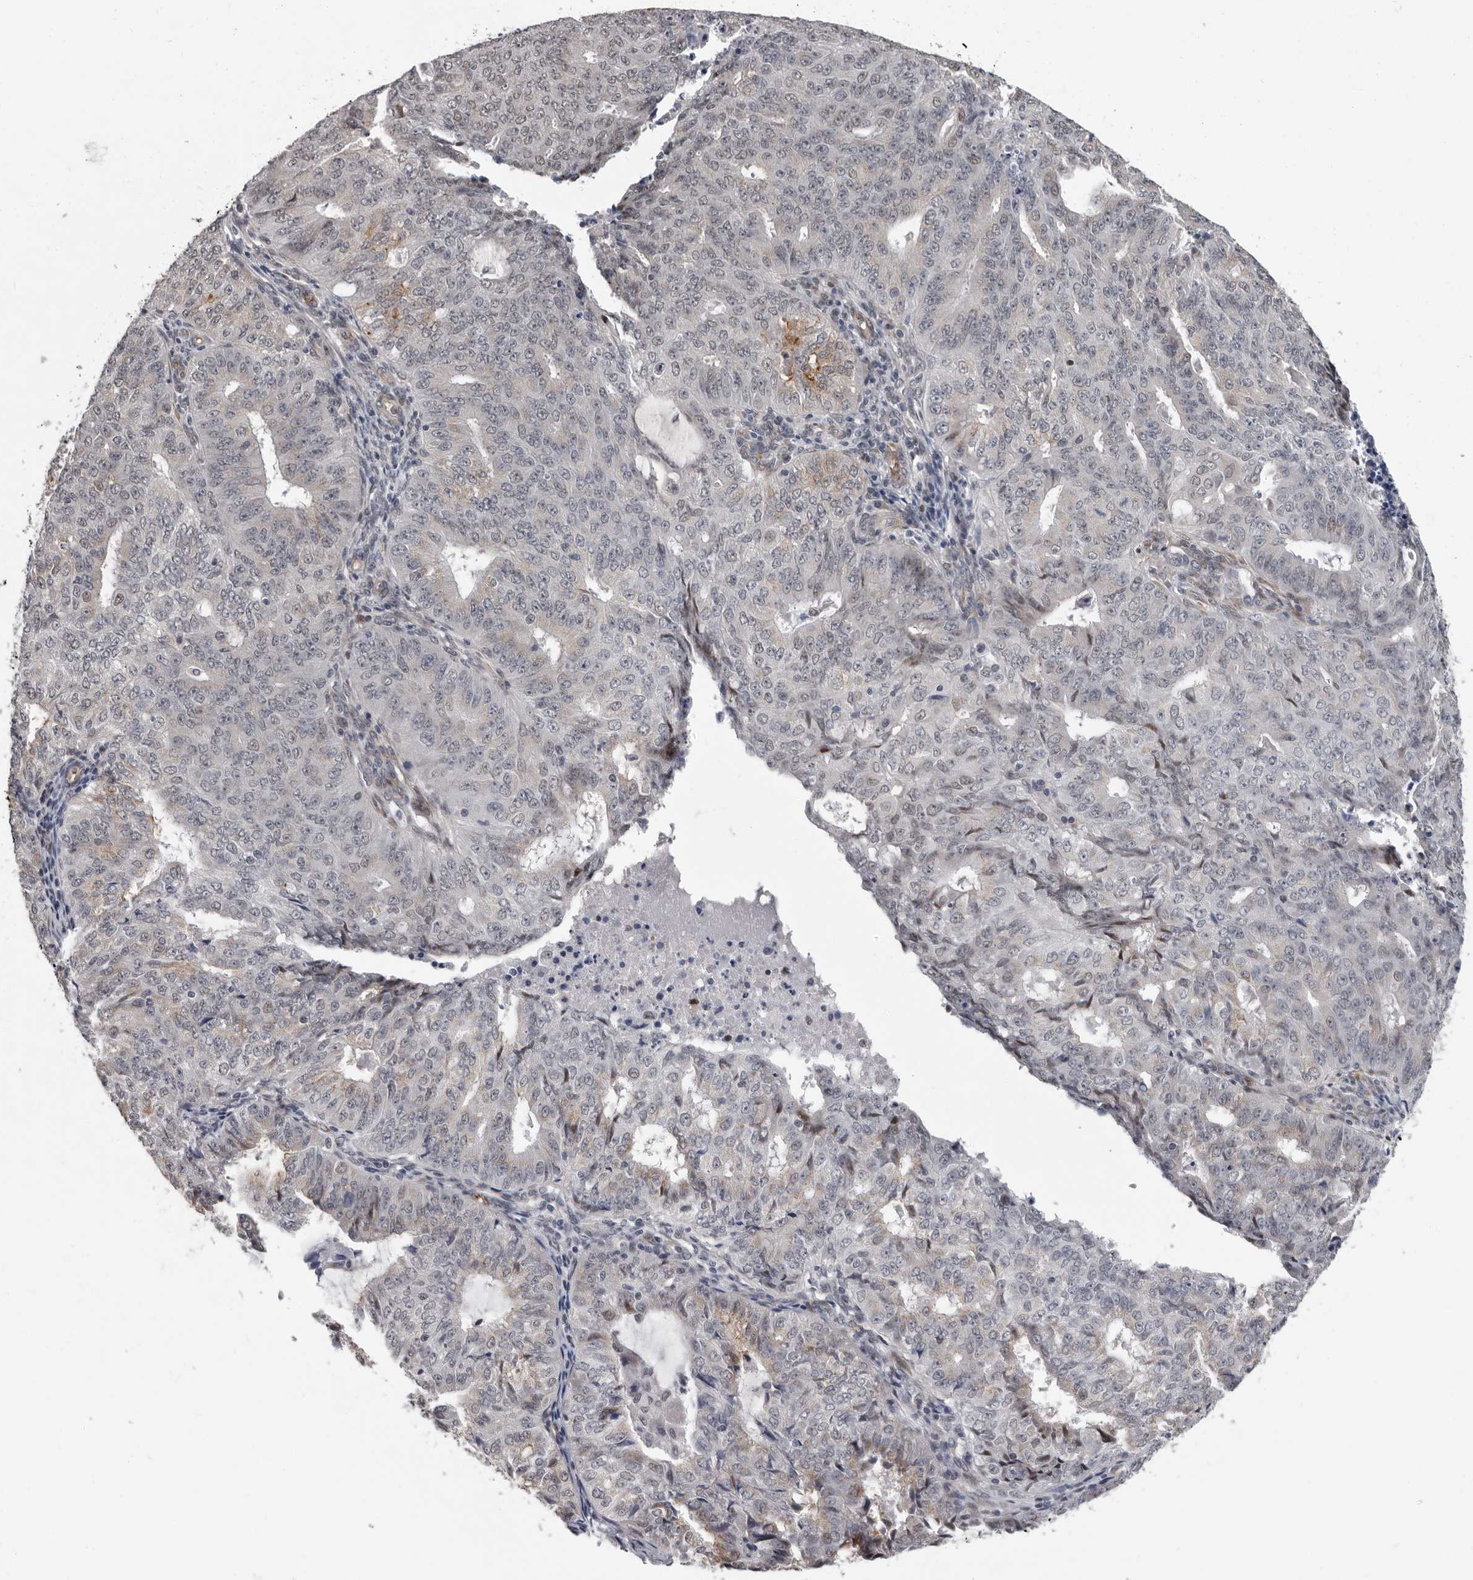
{"staining": {"intensity": "weak", "quantity": "<25%", "location": "cytoplasmic/membranous"}, "tissue": "endometrial cancer", "cell_type": "Tumor cells", "image_type": "cancer", "snomed": [{"axis": "morphology", "description": "Adenocarcinoma, NOS"}, {"axis": "topography", "description": "Endometrium"}], "caption": "High power microscopy micrograph of an immunohistochemistry (IHC) micrograph of endometrial cancer (adenocarcinoma), revealing no significant staining in tumor cells. (Brightfield microscopy of DAB (3,3'-diaminobenzidine) IHC at high magnification).", "gene": "RALGPS2", "patient": {"sex": "female", "age": 32}}